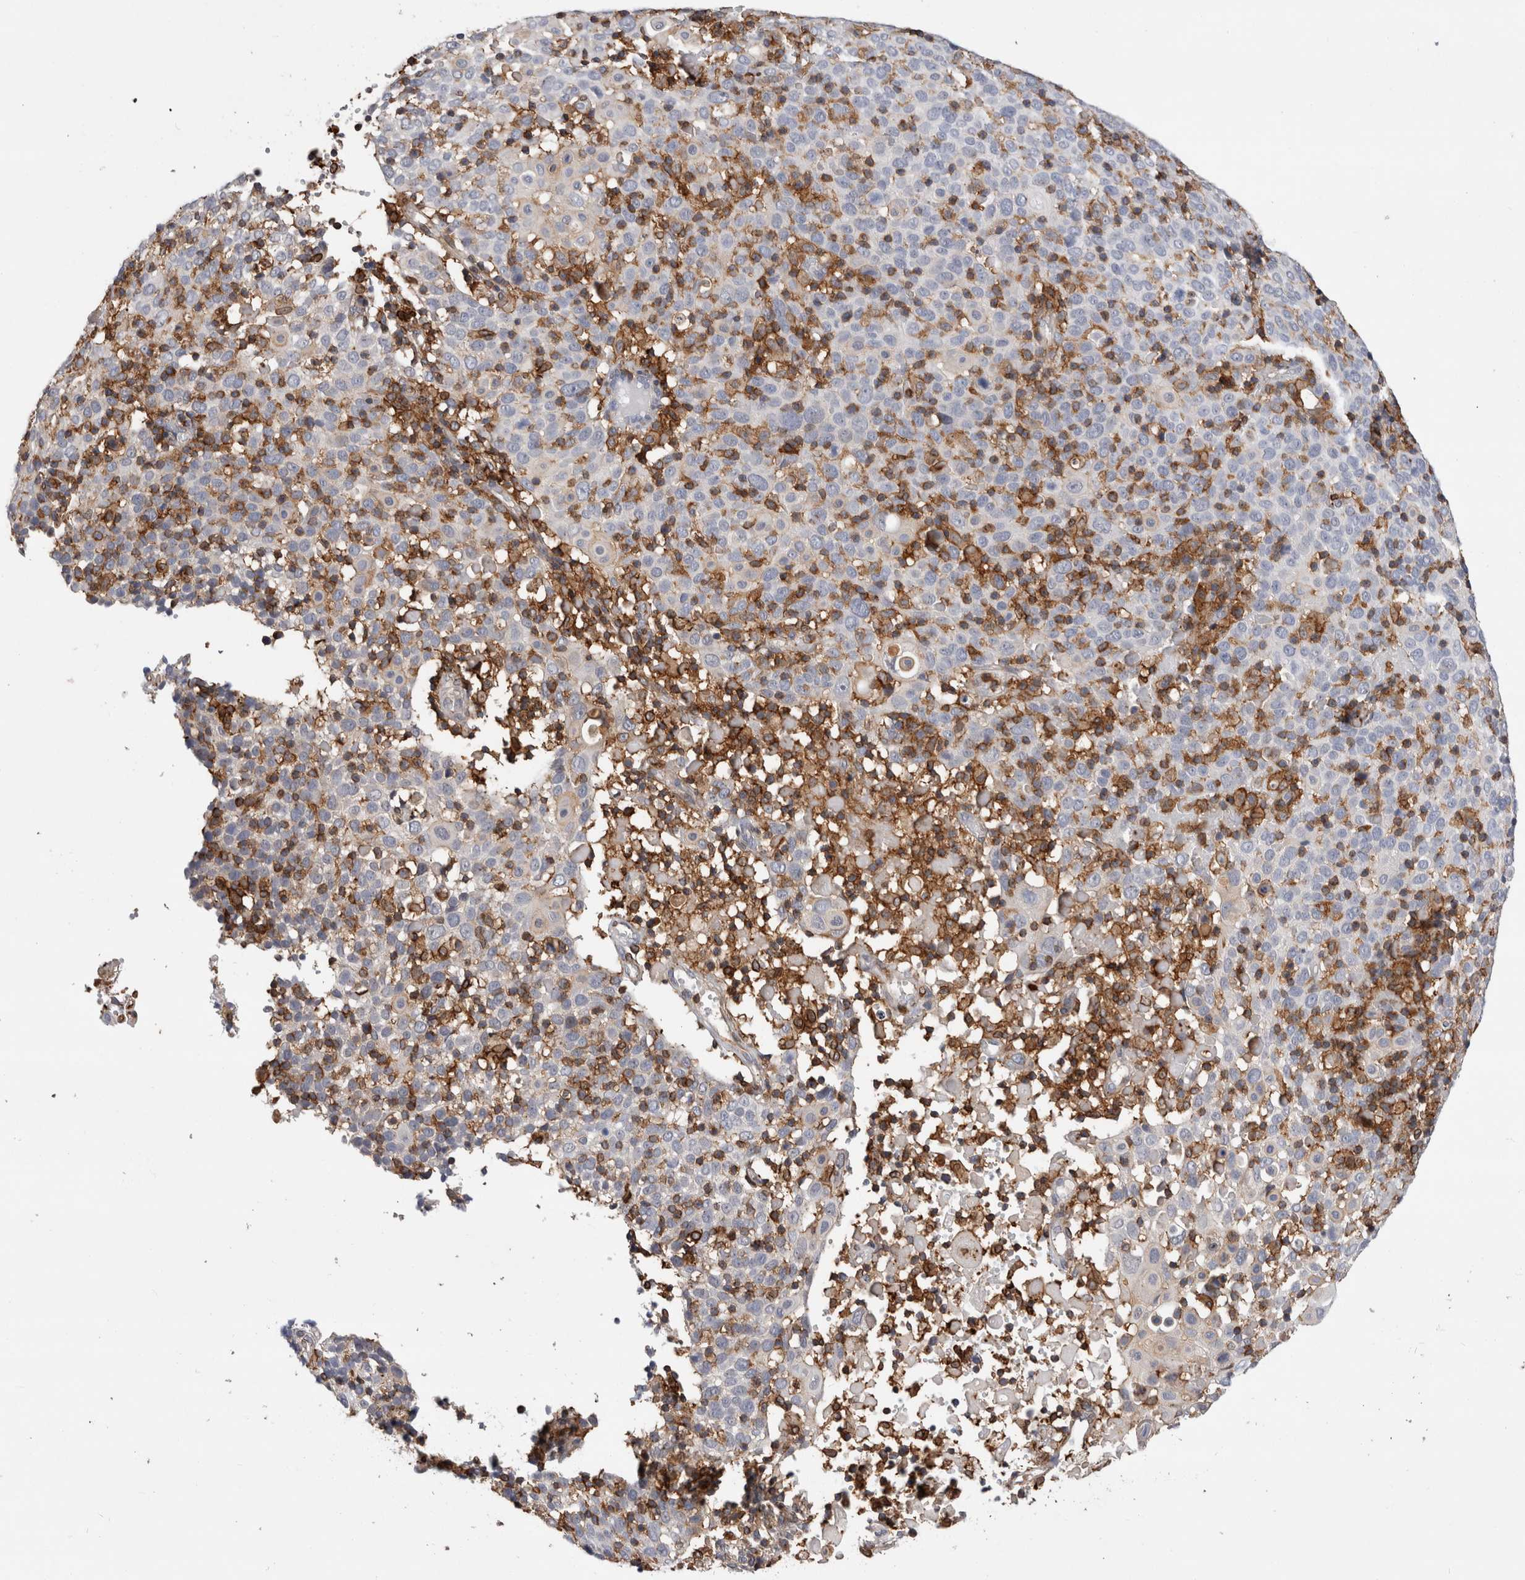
{"staining": {"intensity": "negative", "quantity": "none", "location": "none"}, "tissue": "cervical cancer", "cell_type": "Tumor cells", "image_type": "cancer", "snomed": [{"axis": "morphology", "description": "Squamous cell carcinoma, NOS"}, {"axis": "topography", "description": "Cervix"}], "caption": "This is a image of immunohistochemistry (IHC) staining of squamous cell carcinoma (cervical), which shows no positivity in tumor cells.", "gene": "CCDC88B", "patient": {"sex": "female", "age": 74}}